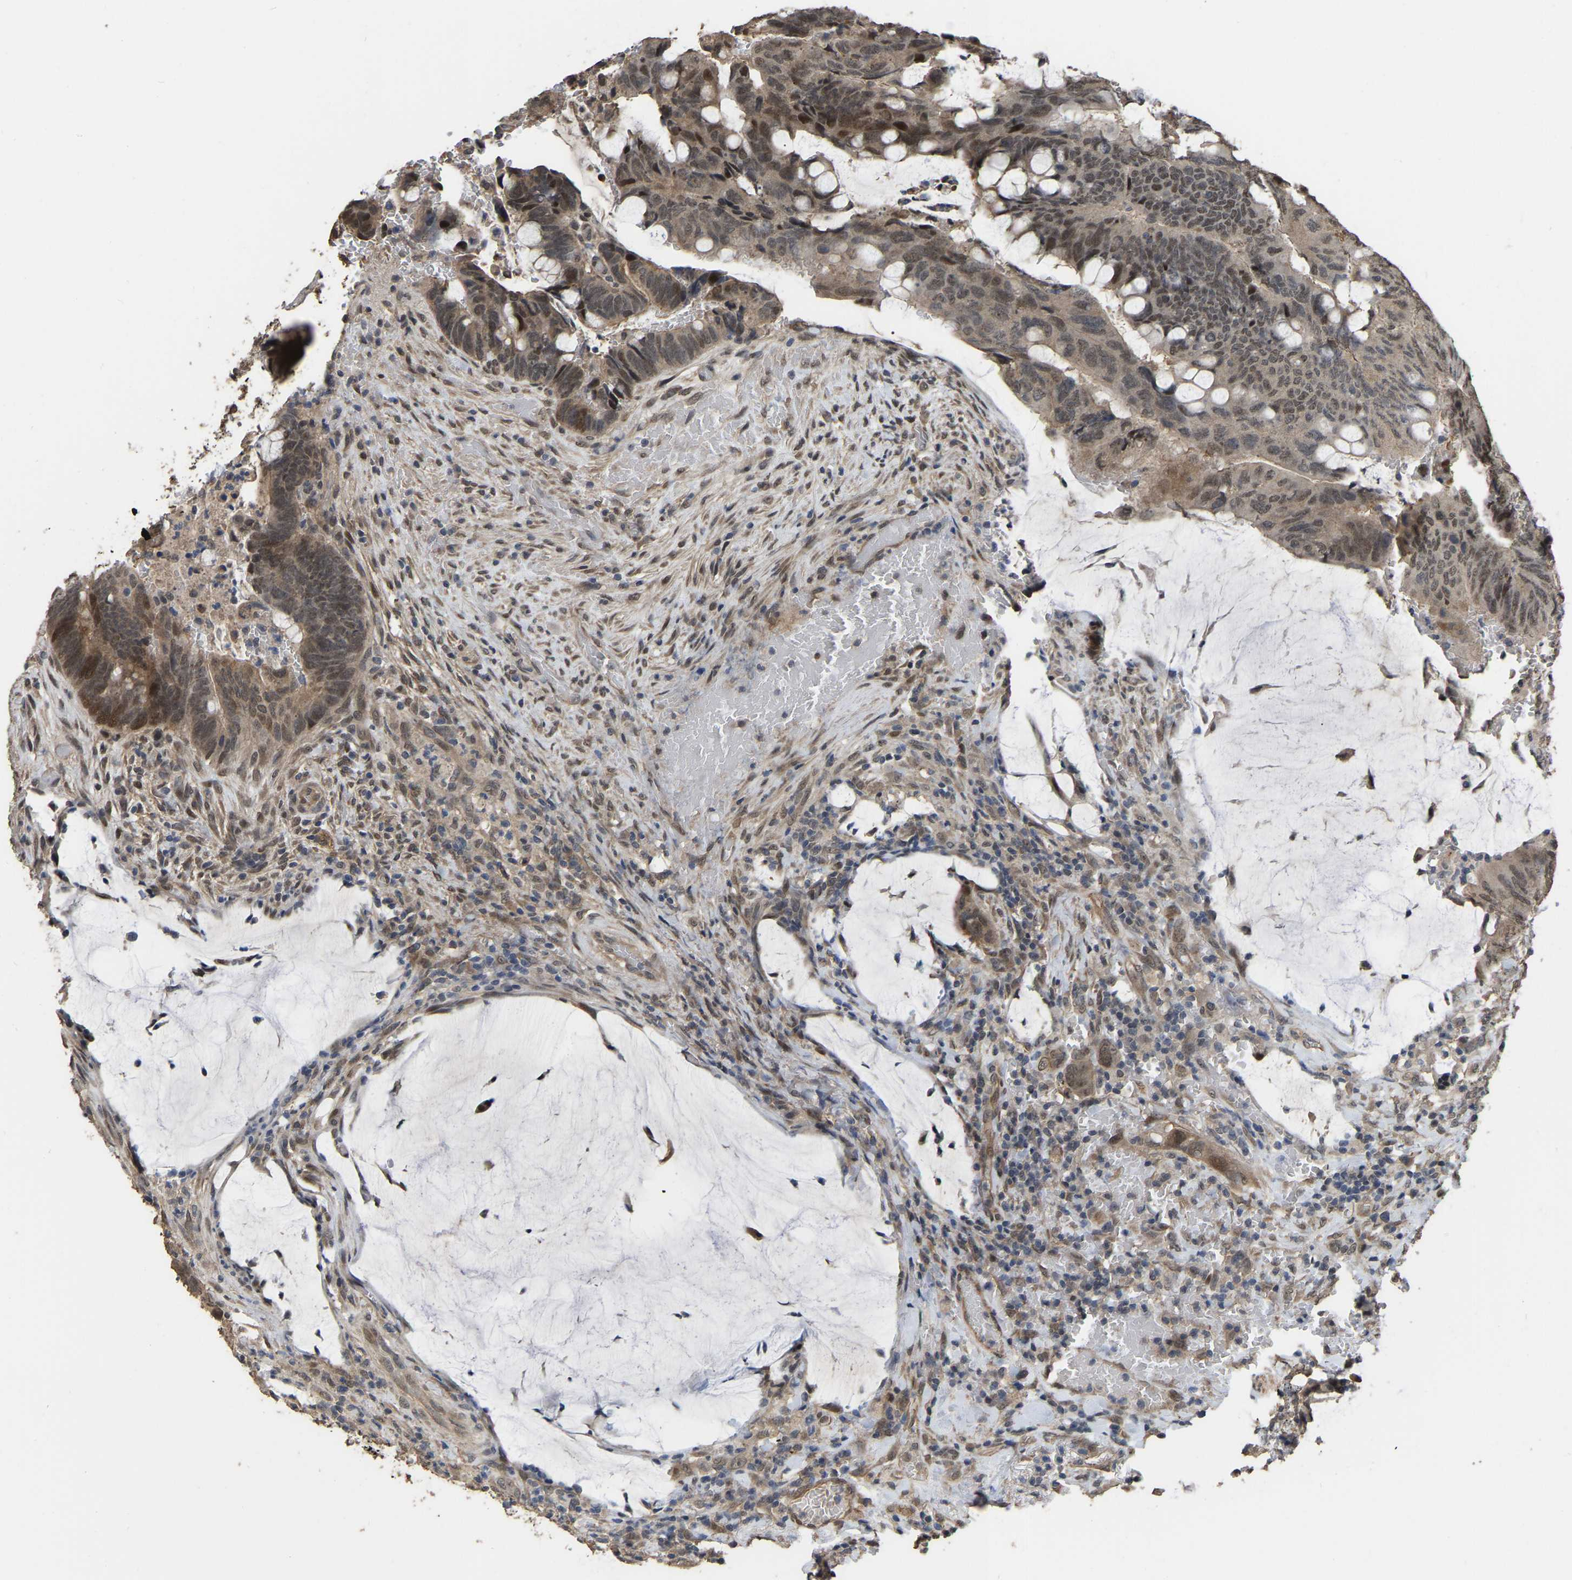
{"staining": {"intensity": "weak", "quantity": ">75%", "location": "nuclear"}, "tissue": "colorectal cancer", "cell_type": "Tumor cells", "image_type": "cancer", "snomed": [{"axis": "morphology", "description": "Normal tissue, NOS"}, {"axis": "morphology", "description": "Adenocarcinoma, NOS"}, {"axis": "topography", "description": "Rectum"}, {"axis": "topography", "description": "Peripheral nerve tissue"}], "caption": "Colorectal cancer (adenocarcinoma) stained with a protein marker displays weak staining in tumor cells.", "gene": "ARHGAP23", "patient": {"sex": "male", "age": 92}}